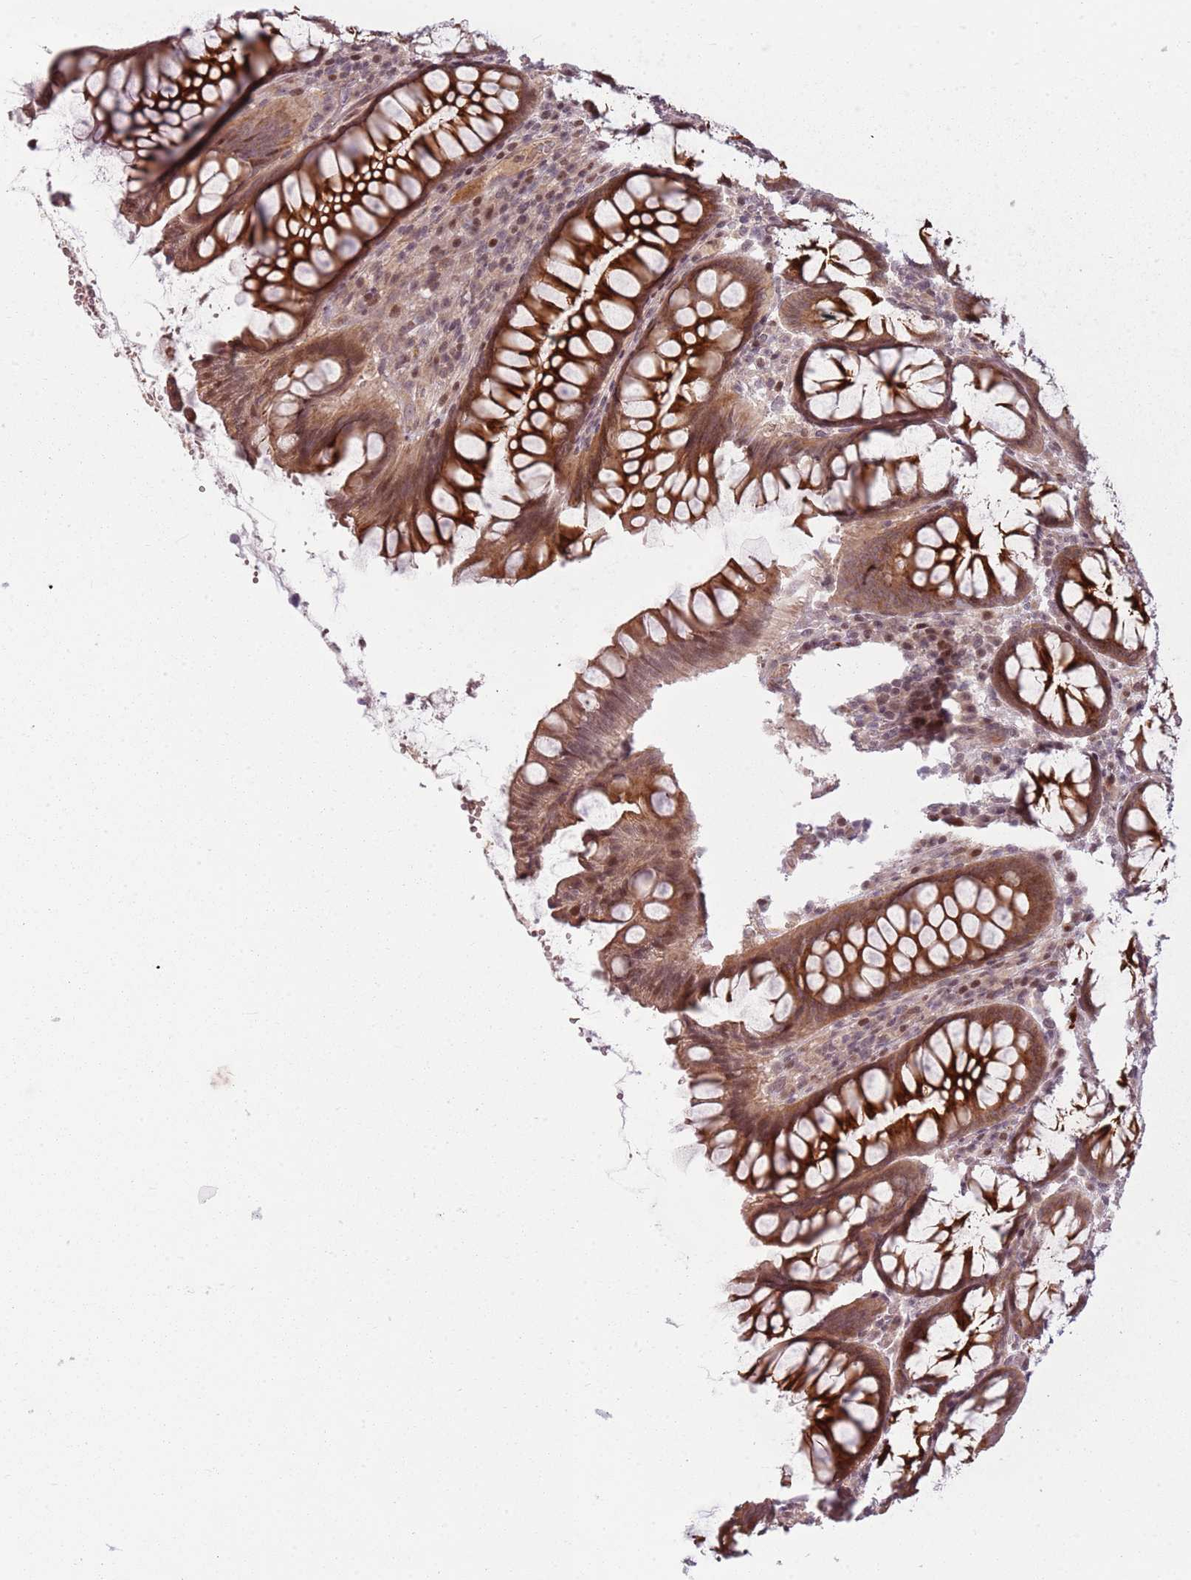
{"staining": {"intensity": "weak", "quantity": ">75%", "location": "cytoplasmic/membranous,nuclear"}, "tissue": "colon", "cell_type": "Endothelial cells", "image_type": "normal", "snomed": [{"axis": "morphology", "description": "Normal tissue, NOS"}, {"axis": "topography", "description": "Colon"}], "caption": "Brown immunohistochemical staining in unremarkable human colon shows weak cytoplasmic/membranous,nuclear expression in approximately >75% of endothelial cells.", "gene": "ADGRG1", "patient": {"sex": "female", "age": 79}}